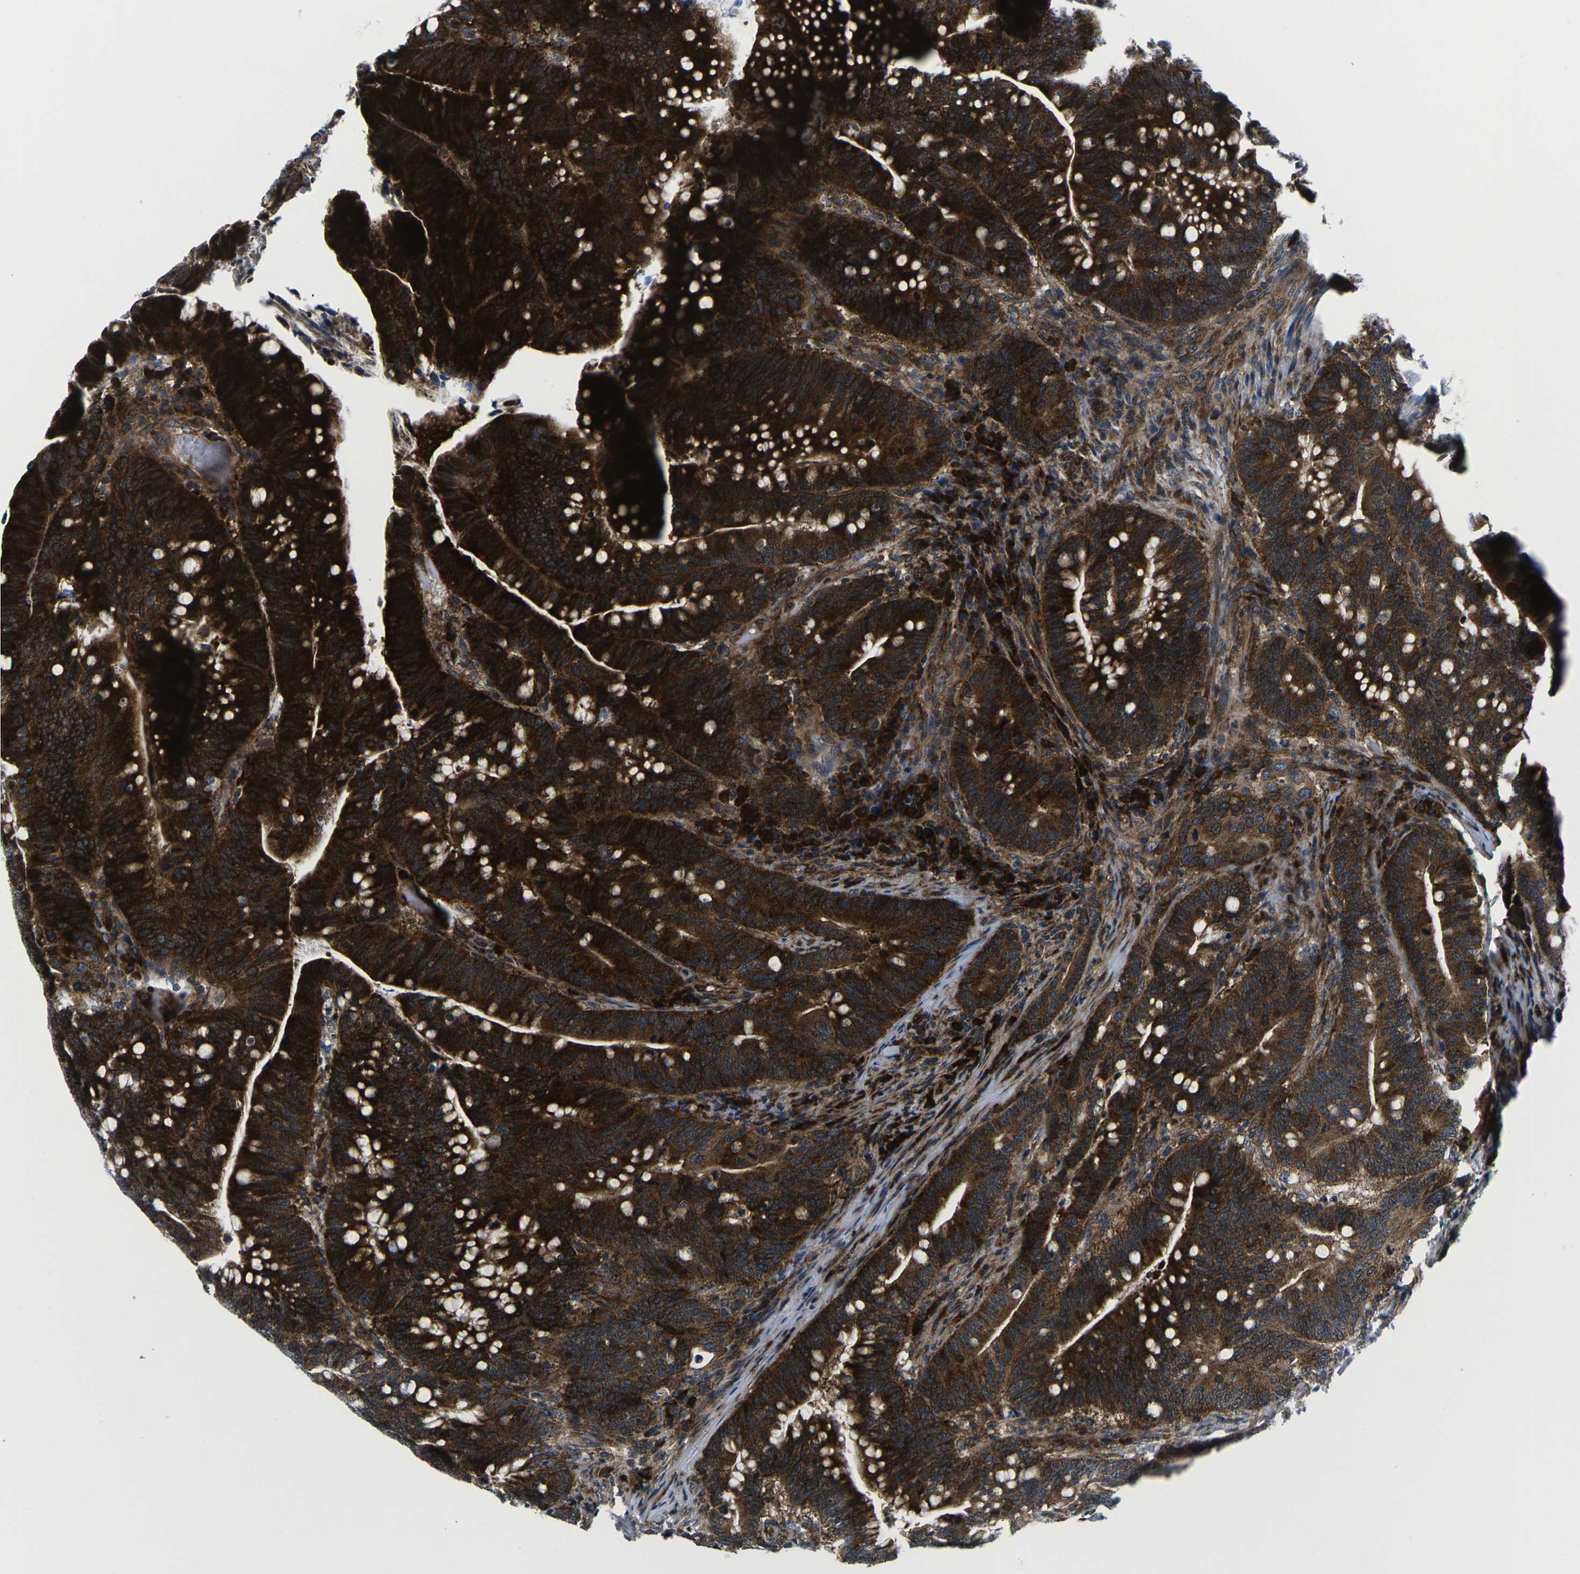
{"staining": {"intensity": "strong", "quantity": ">75%", "location": "cytoplasmic/membranous"}, "tissue": "colorectal cancer", "cell_type": "Tumor cells", "image_type": "cancer", "snomed": [{"axis": "morphology", "description": "Normal tissue, NOS"}, {"axis": "morphology", "description": "Adenocarcinoma, NOS"}, {"axis": "topography", "description": "Colon"}], "caption": "Immunohistochemistry staining of colorectal cancer, which exhibits high levels of strong cytoplasmic/membranous positivity in about >75% of tumor cells indicating strong cytoplasmic/membranous protein positivity. The staining was performed using DAB (3,3'-diaminobenzidine) (brown) for protein detection and nuclei were counterstained in hematoxylin (blue).", "gene": "EIF4E", "patient": {"sex": "female", "age": 66}}